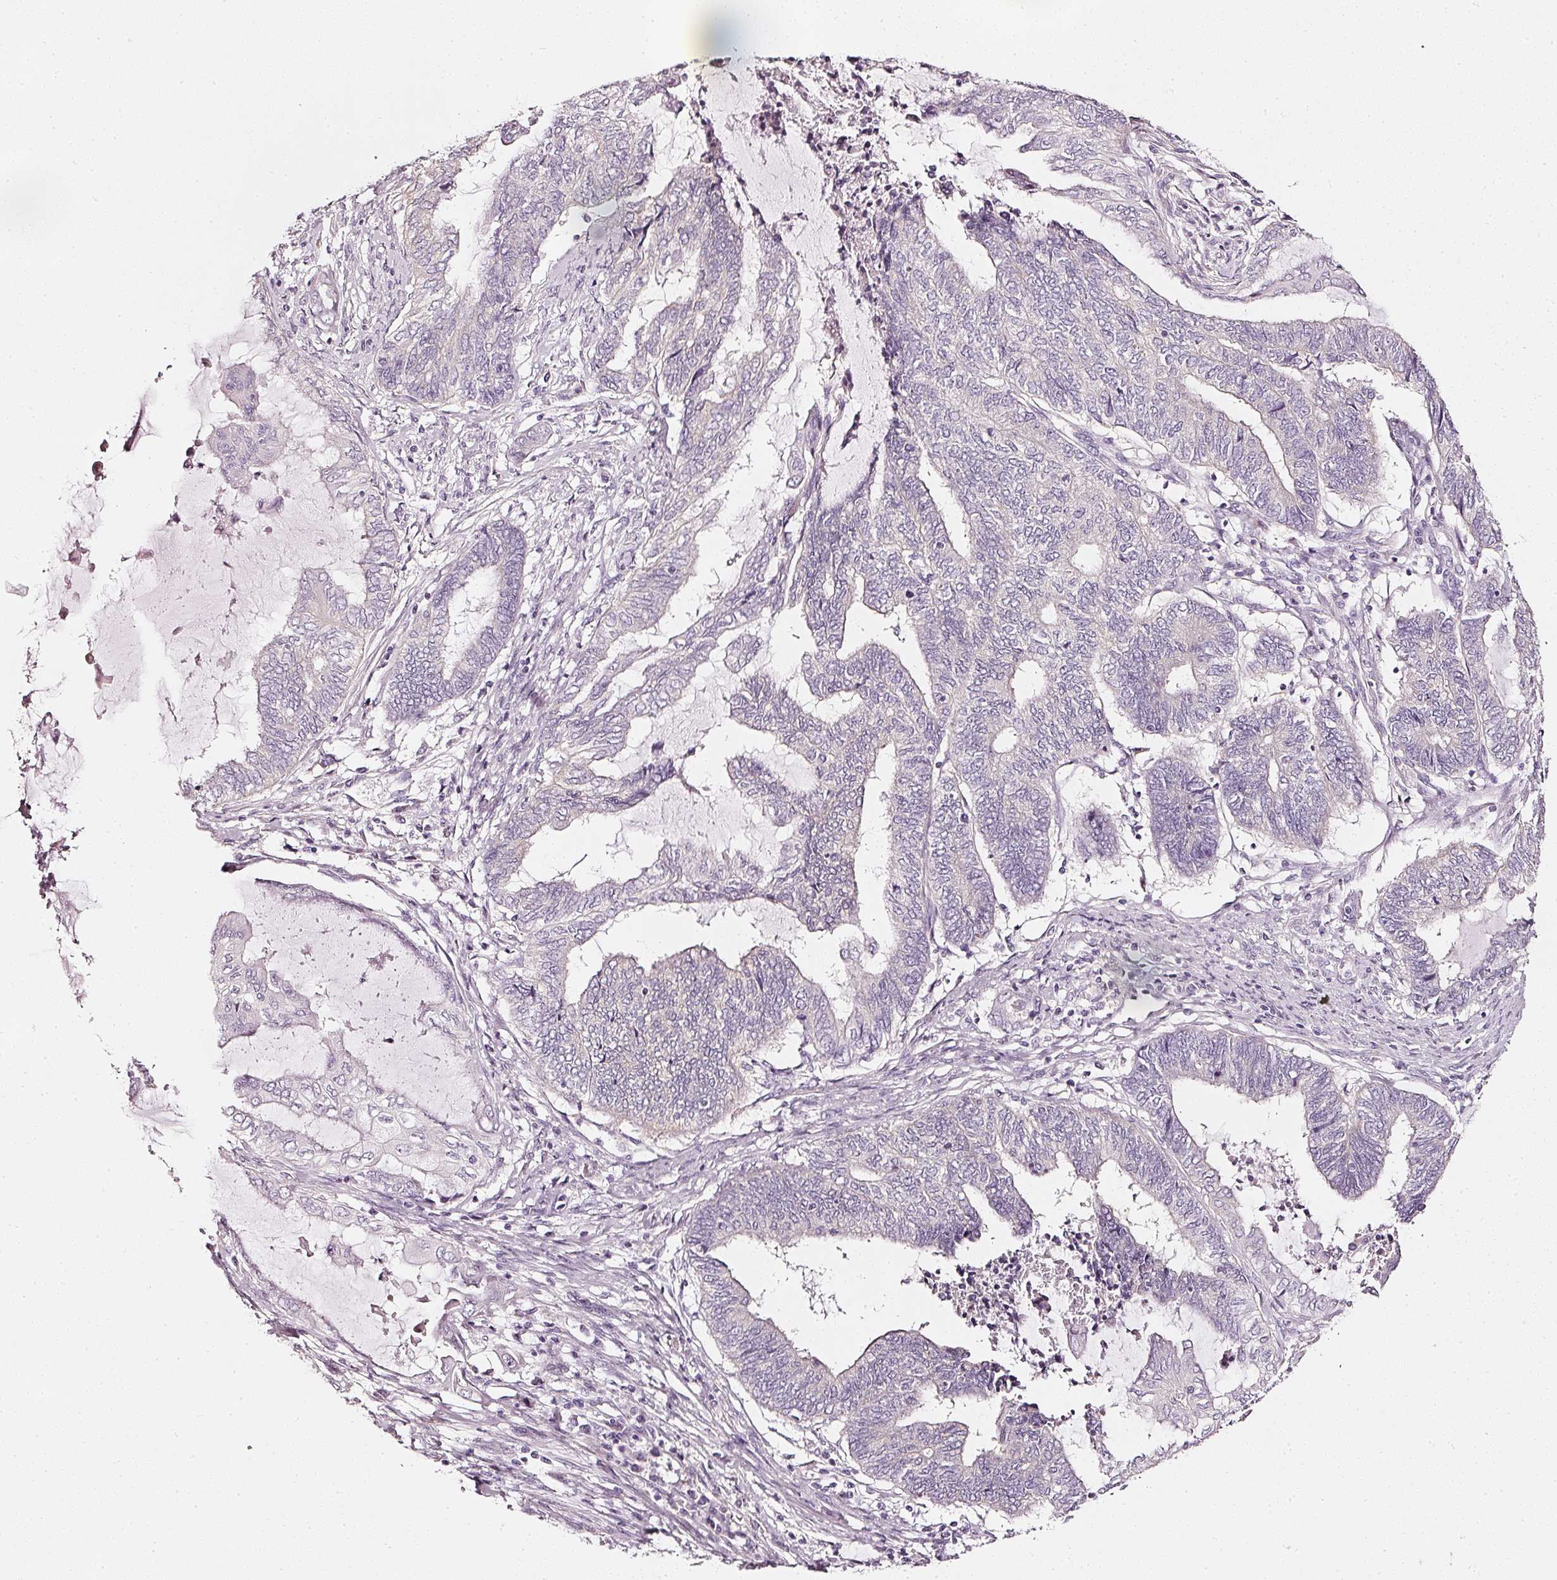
{"staining": {"intensity": "negative", "quantity": "none", "location": "none"}, "tissue": "endometrial cancer", "cell_type": "Tumor cells", "image_type": "cancer", "snomed": [{"axis": "morphology", "description": "Adenocarcinoma, NOS"}, {"axis": "topography", "description": "Uterus"}, {"axis": "topography", "description": "Endometrium"}], "caption": "Immunohistochemical staining of endometrial cancer (adenocarcinoma) demonstrates no significant expression in tumor cells.", "gene": "CNP", "patient": {"sex": "female", "age": 70}}